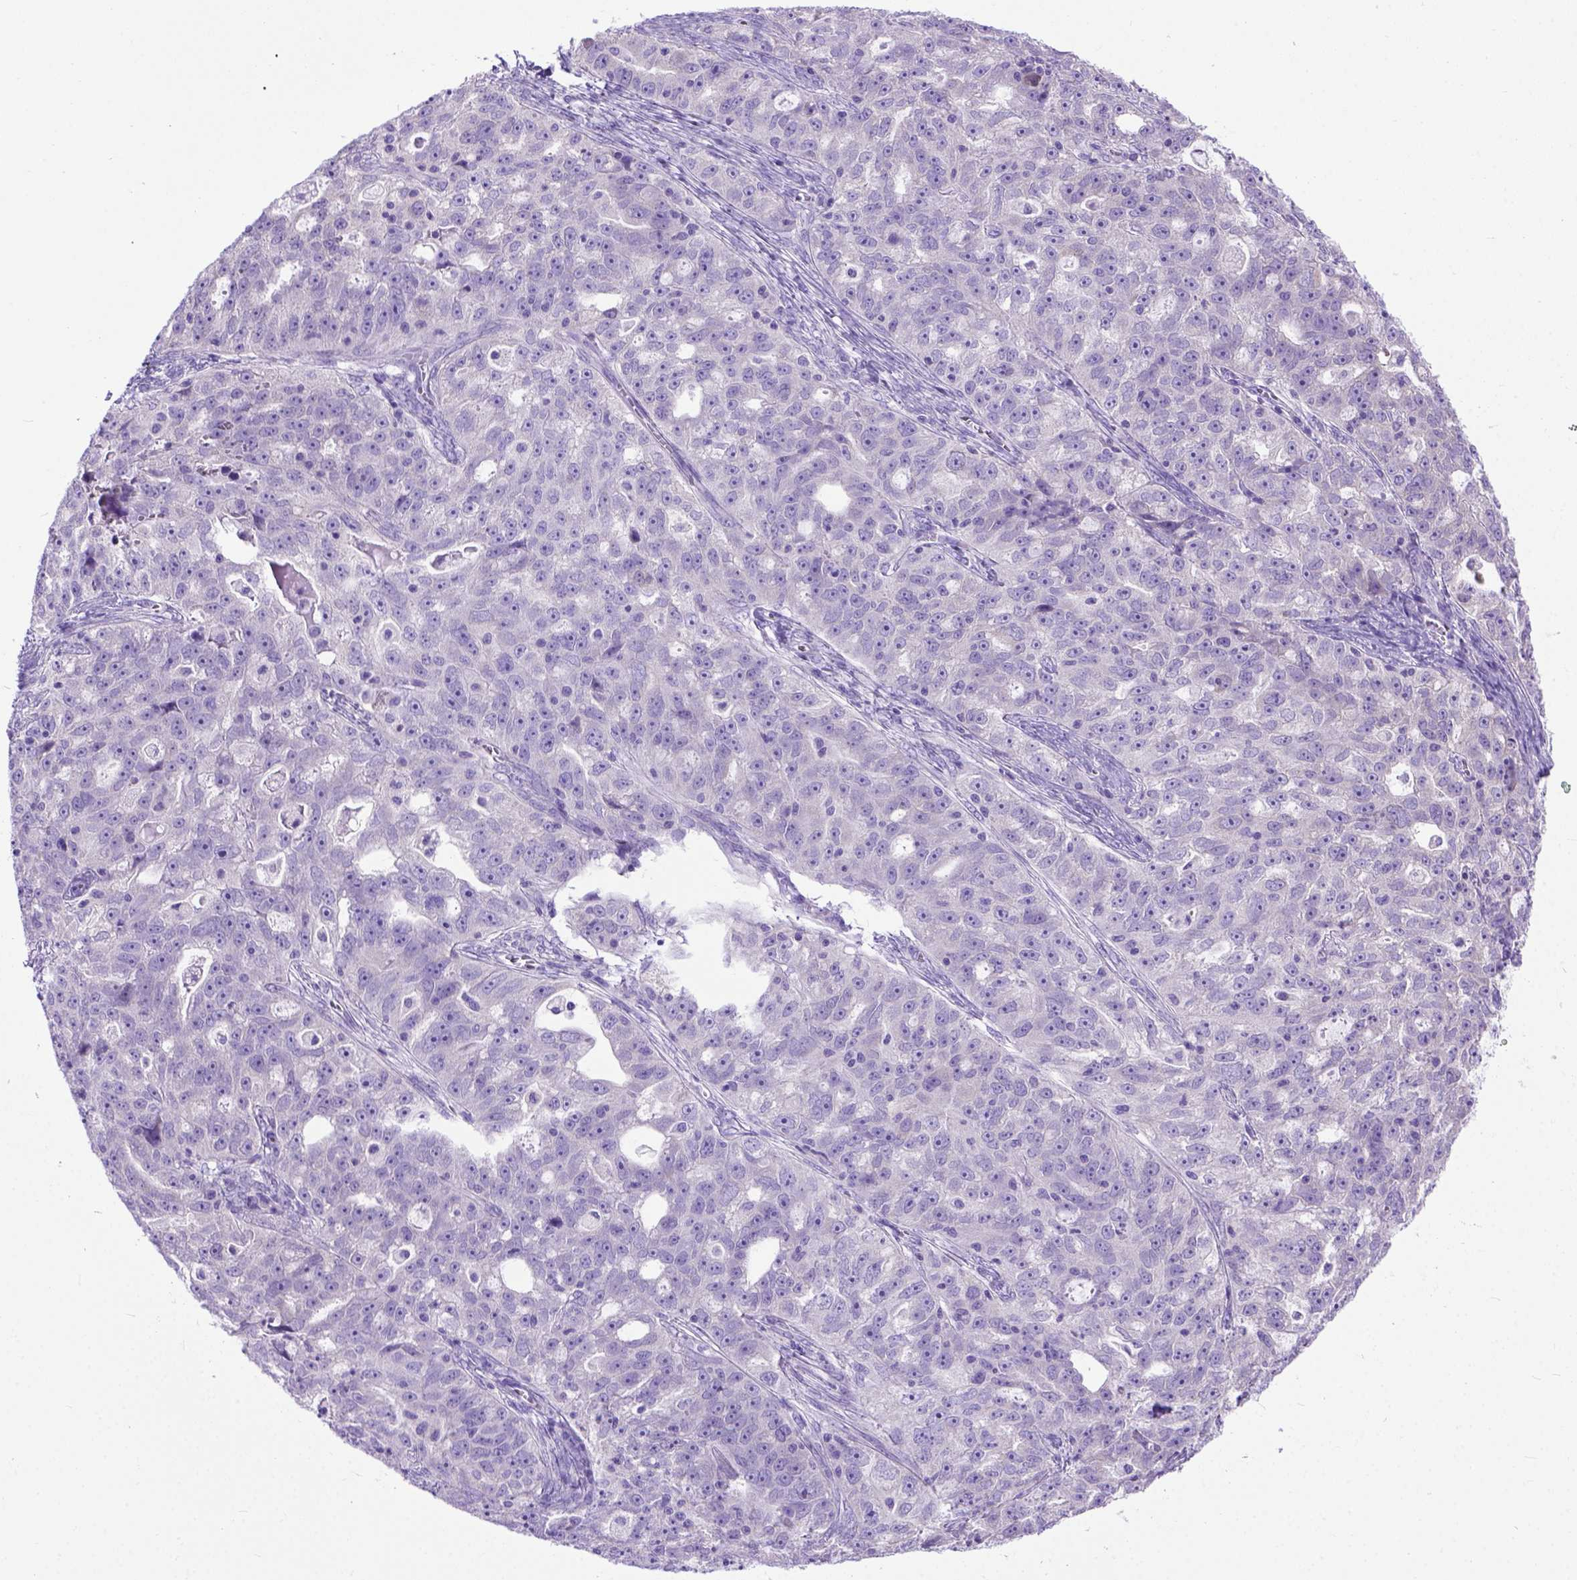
{"staining": {"intensity": "negative", "quantity": "none", "location": "none"}, "tissue": "ovarian cancer", "cell_type": "Tumor cells", "image_type": "cancer", "snomed": [{"axis": "morphology", "description": "Cystadenocarcinoma, serous, NOS"}, {"axis": "topography", "description": "Ovary"}], "caption": "The immunohistochemistry photomicrograph has no significant staining in tumor cells of ovarian serous cystadenocarcinoma tissue.", "gene": "ODAD3", "patient": {"sex": "female", "age": 51}}